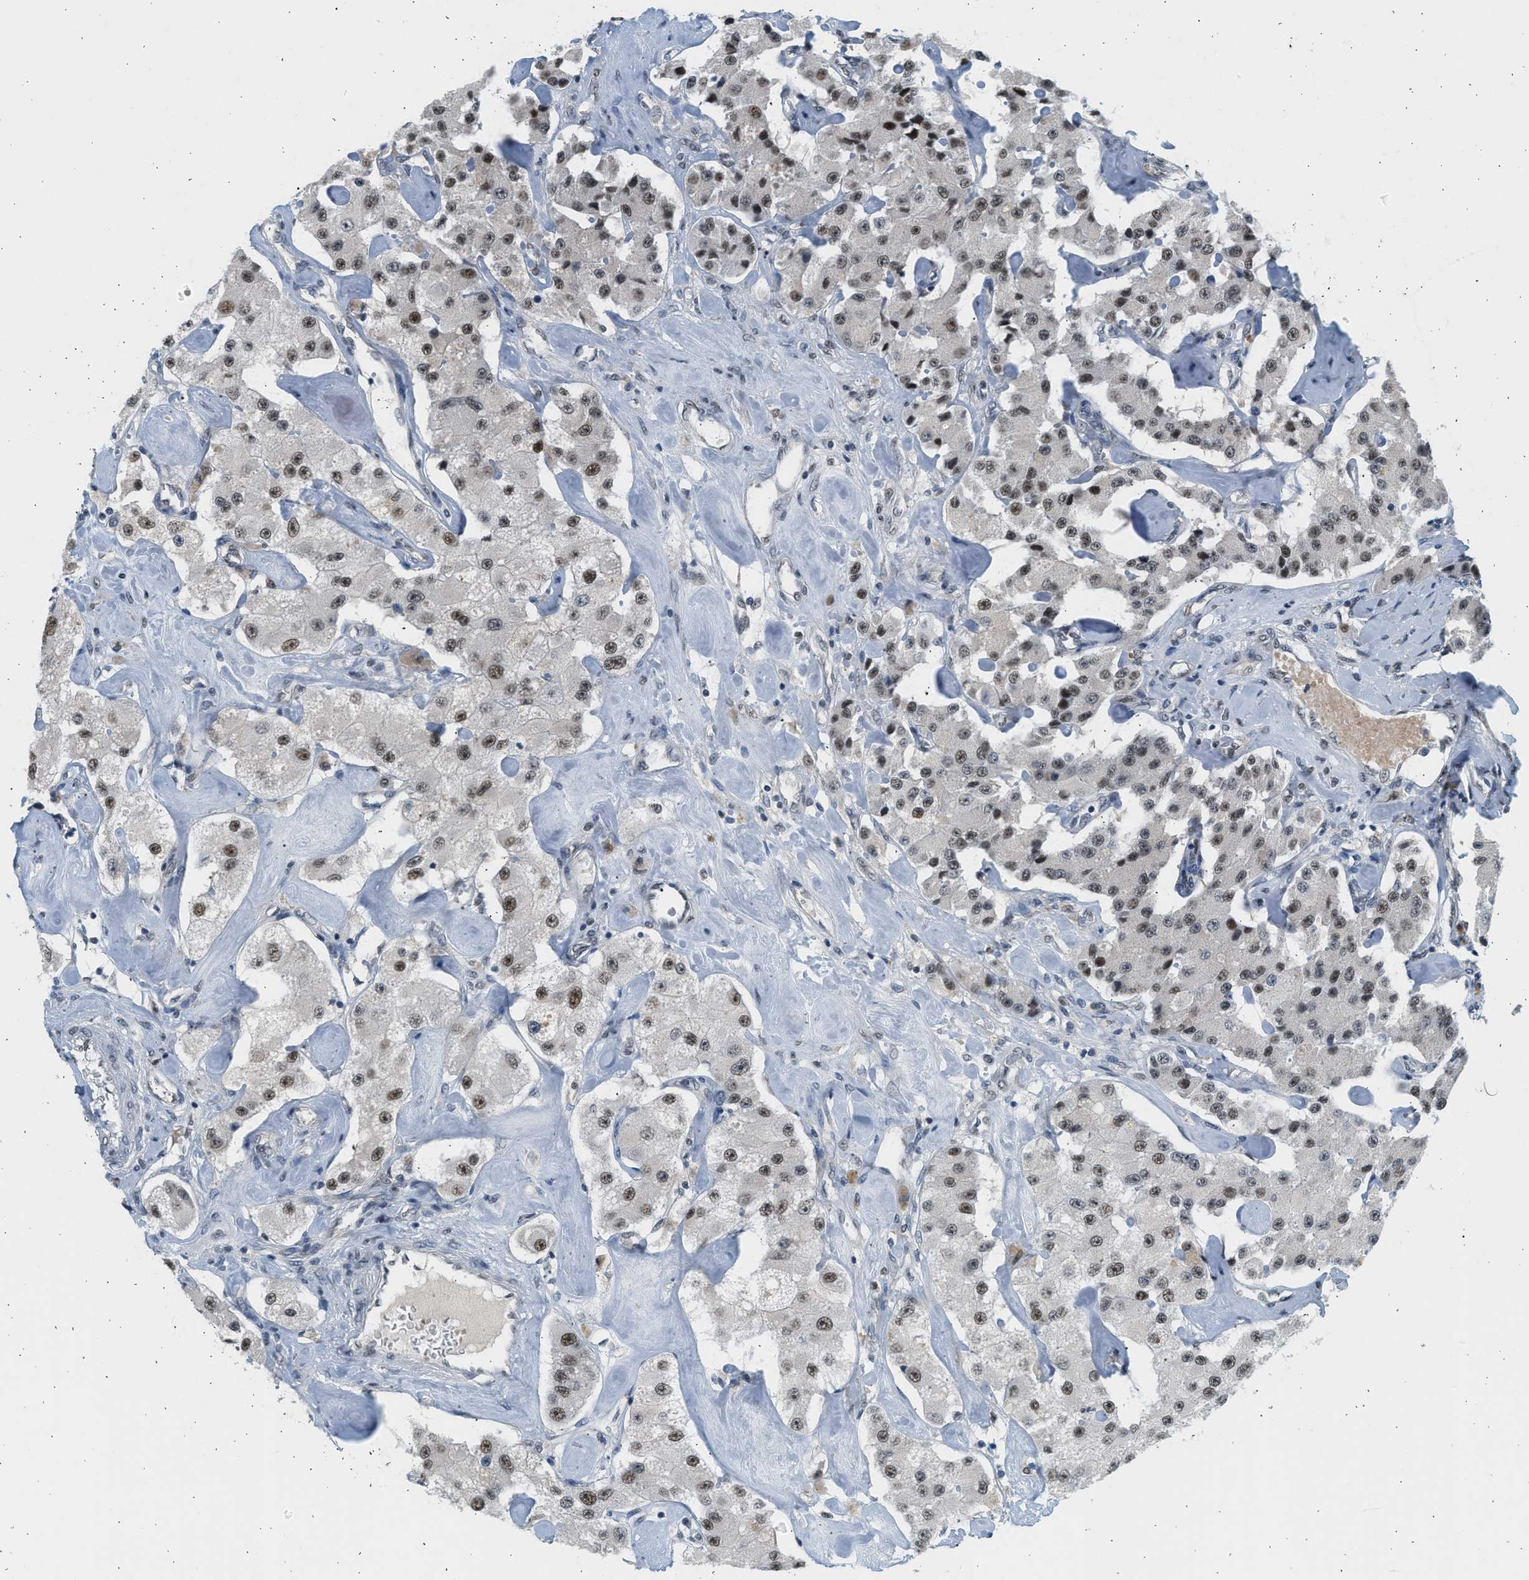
{"staining": {"intensity": "moderate", "quantity": ">75%", "location": "nuclear"}, "tissue": "carcinoid", "cell_type": "Tumor cells", "image_type": "cancer", "snomed": [{"axis": "morphology", "description": "Carcinoid, malignant, NOS"}, {"axis": "topography", "description": "Pancreas"}], "caption": "Carcinoid (malignant) stained for a protein demonstrates moderate nuclear positivity in tumor cells.", "gene": "HIPK1", "patient": {"sex": "male", "age": 41}}